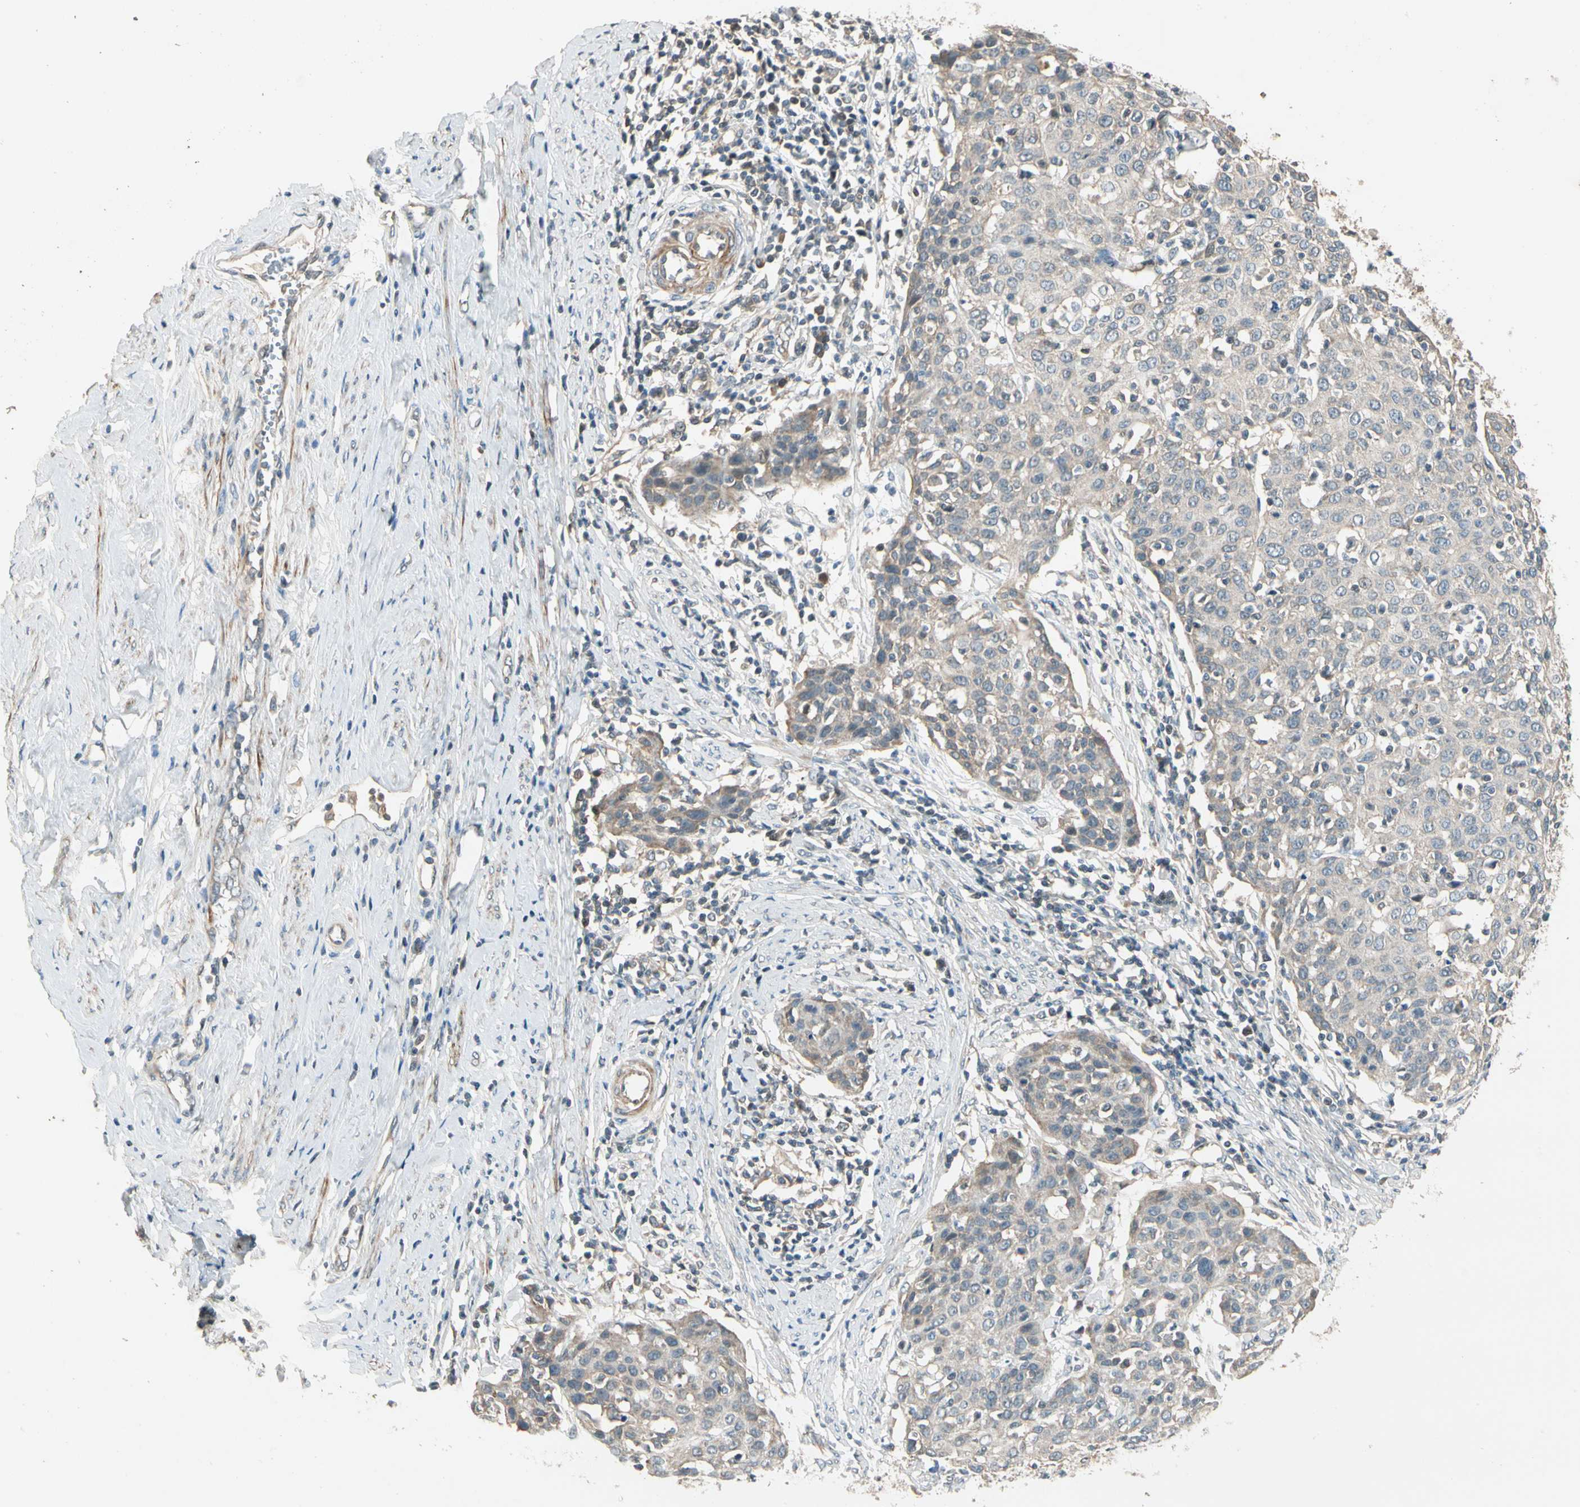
{"staining": {"intensity": "weak", "quantity": "<25%", "location": "cytoplasmic/membranous"}, "tissue": "cervical cancer", "cell_type": "Tumor cells", "image_type": "cancer", "snomed": [{"axis": "morphology", "description": "Squamous cell carcinoma, NOS"}, {"axis": "topography", "description": "Cervix"}], "caption": "DAB immunohistochemical staining of cervical cancer (squamous cell carcinoma) shows no significant staining in tumor cells.", "gene": "ACVR1", "patient": {"sex": "female", "age": 38}}